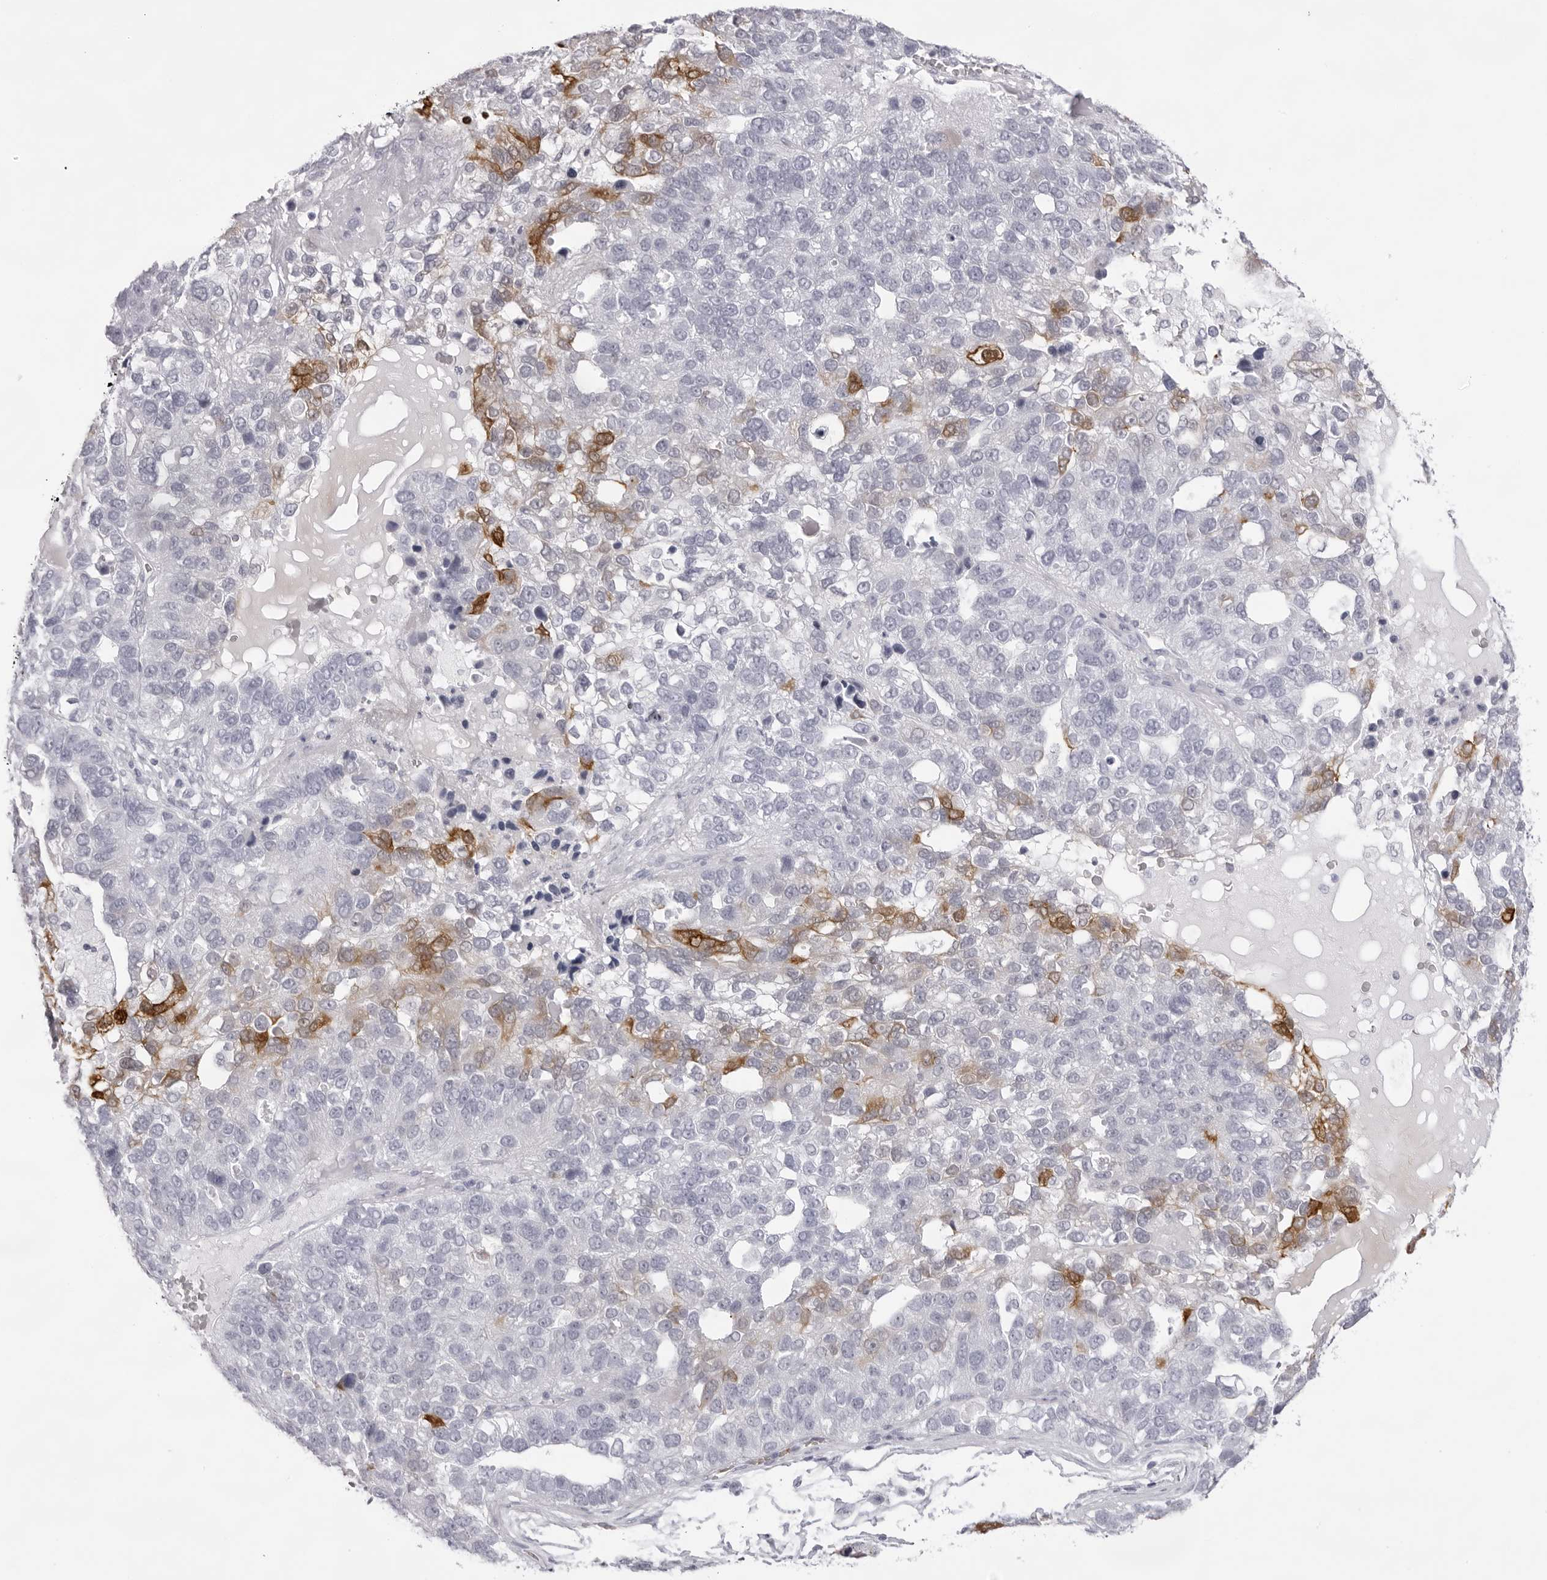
{"staining": {"intensity": "moderate", "quantity": "<25%", "location": "cytoplasmic/membranous"}, "tissue": "pancreatic cancer", "cell_type": "Tumor cells", "image_type": "cancer", "snomed": [{"axis": "morphology", "description": "Adenocarcinoma, NOS"}, {"axis": "topography", "description": "Pancreas"}], "caption": "Immunohistochemistry (IHC) staining of pancreatic adenocarcinoma, which reveals low levels of moderate cytoplasmic/membranous staining in about <25% of tumor cells indicating moderate cytoplasmic/membranous protein staining. The staining was performed using DAB (brown) for protein detection and nuclei were counterstained in hematoxylin (blue).", "gene": "SPTA1", "patient": {"sex": "female", "age": 61}}